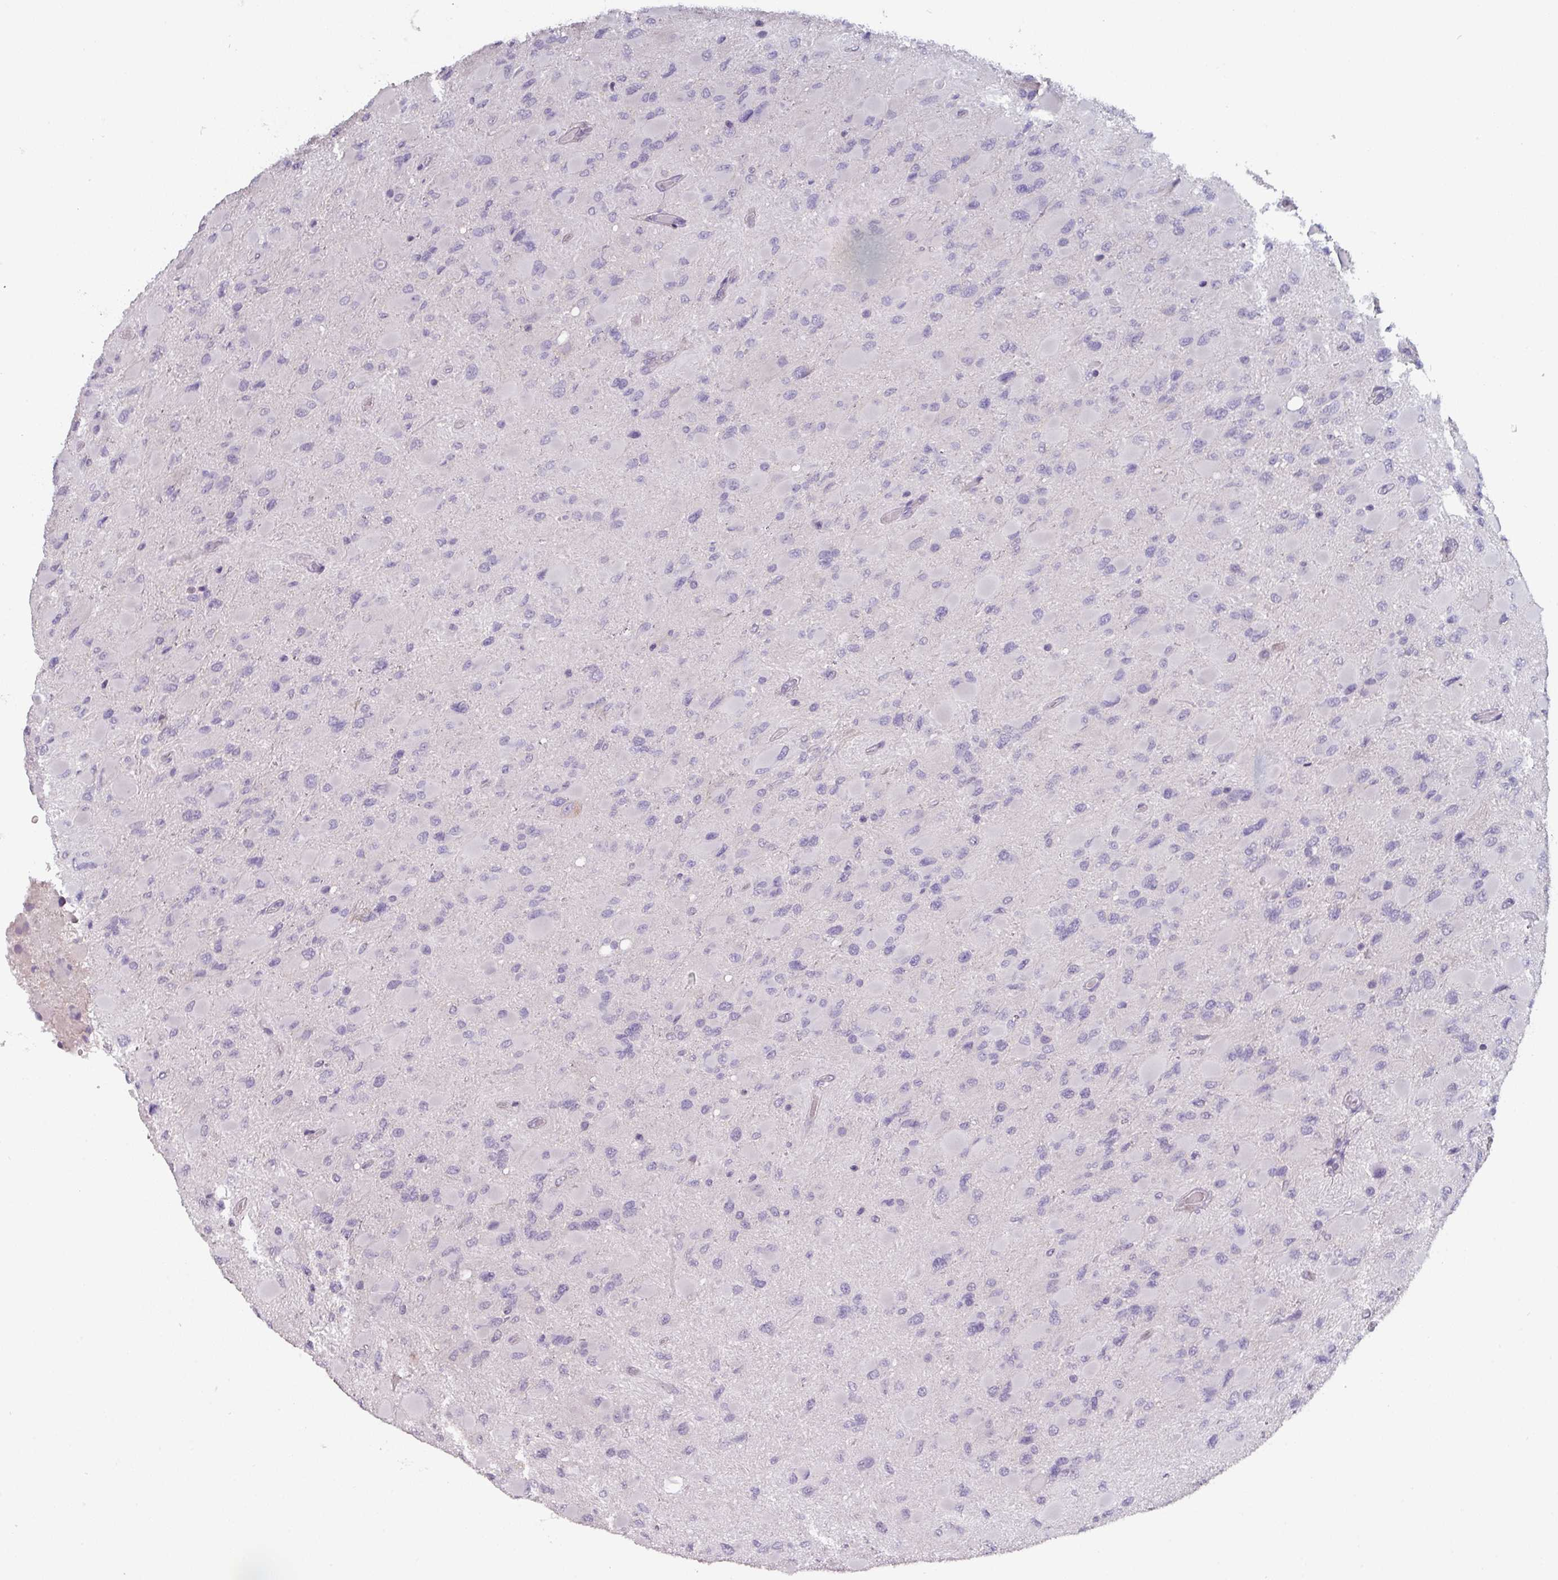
{"staining": {"intensity": "negative", "quantity": "none", "location": "none"}, "tissue": "glioma", "cell_type": "Tumor cells", "image_type": "cancer", "snomed": [{"axis": "morphology", "description": "Glioma, malignant, High grade"}, {"axis": "topography", "description": "Cerebral cortex"}], "caption": "The histopathology image displays no significant positivity in tumor cells of malignant glioma (high-grade).", "gene": "PRAMEF8", "patient": {"sex": "female", "age": 36}}